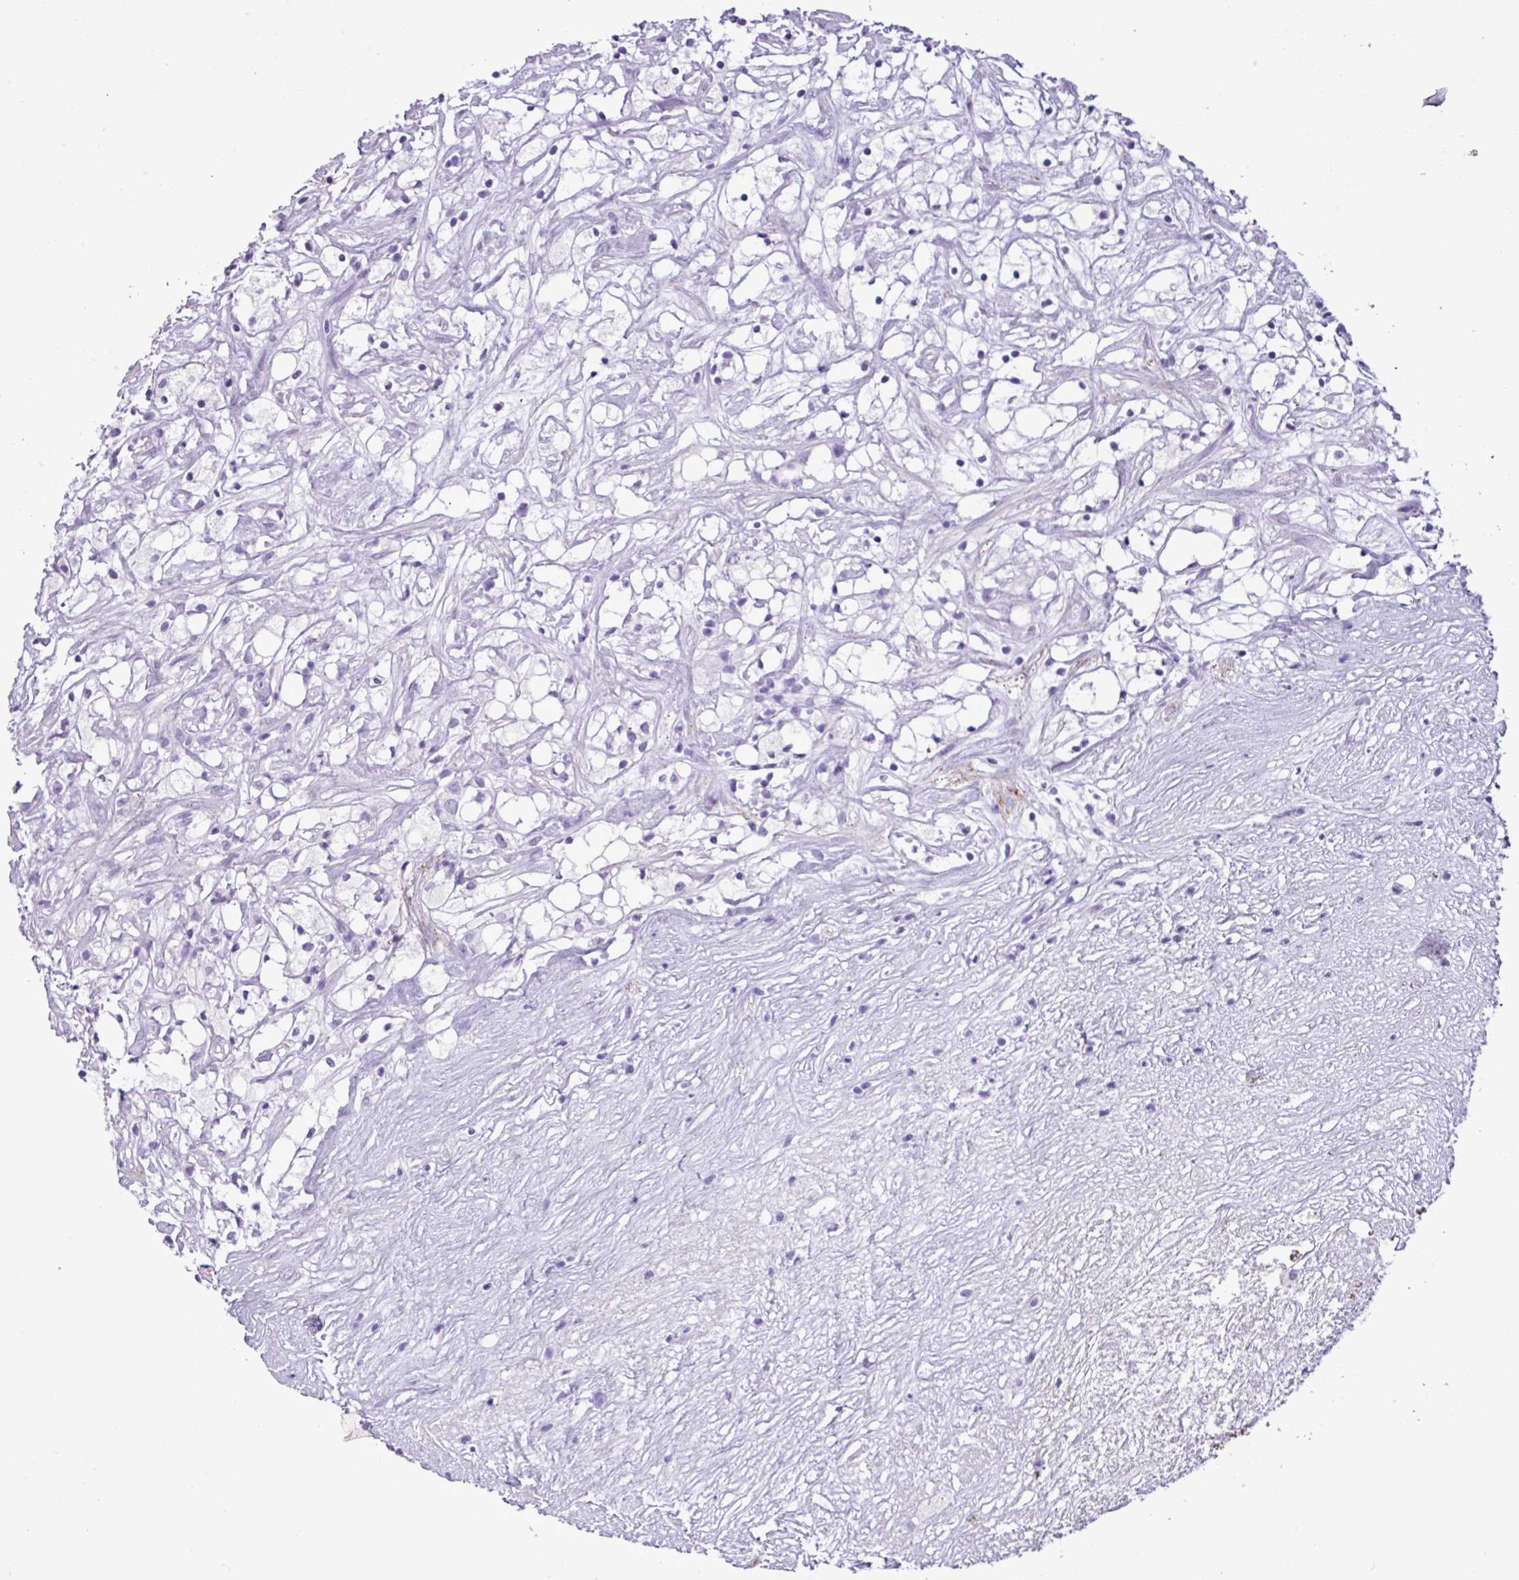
{"staining": {"intensity": "negative", "quantity": "none", "location": "none"}, "tissue": "renal cancer", "cell_type": "Tumor cells", "image_type": "cancer", "snomed": [{"axis": "morphology", "description": "Adenocarcinoma, NOS"}, {"axis": "topography", "description": "Kidney"}], "caption": "Histopathology image shows no protein staining in tumor cells of renal cancer (adenocarcinoma) tissue. (Stains: DAB (3,3'-diaminobenzidine) immunohistochemistry with hematoxylin counter stain, Microscopy: brightfield microscopy at high magnification).", "gene": "ZSCAN5A", "patient": {"sex": "male", "age": 59}}